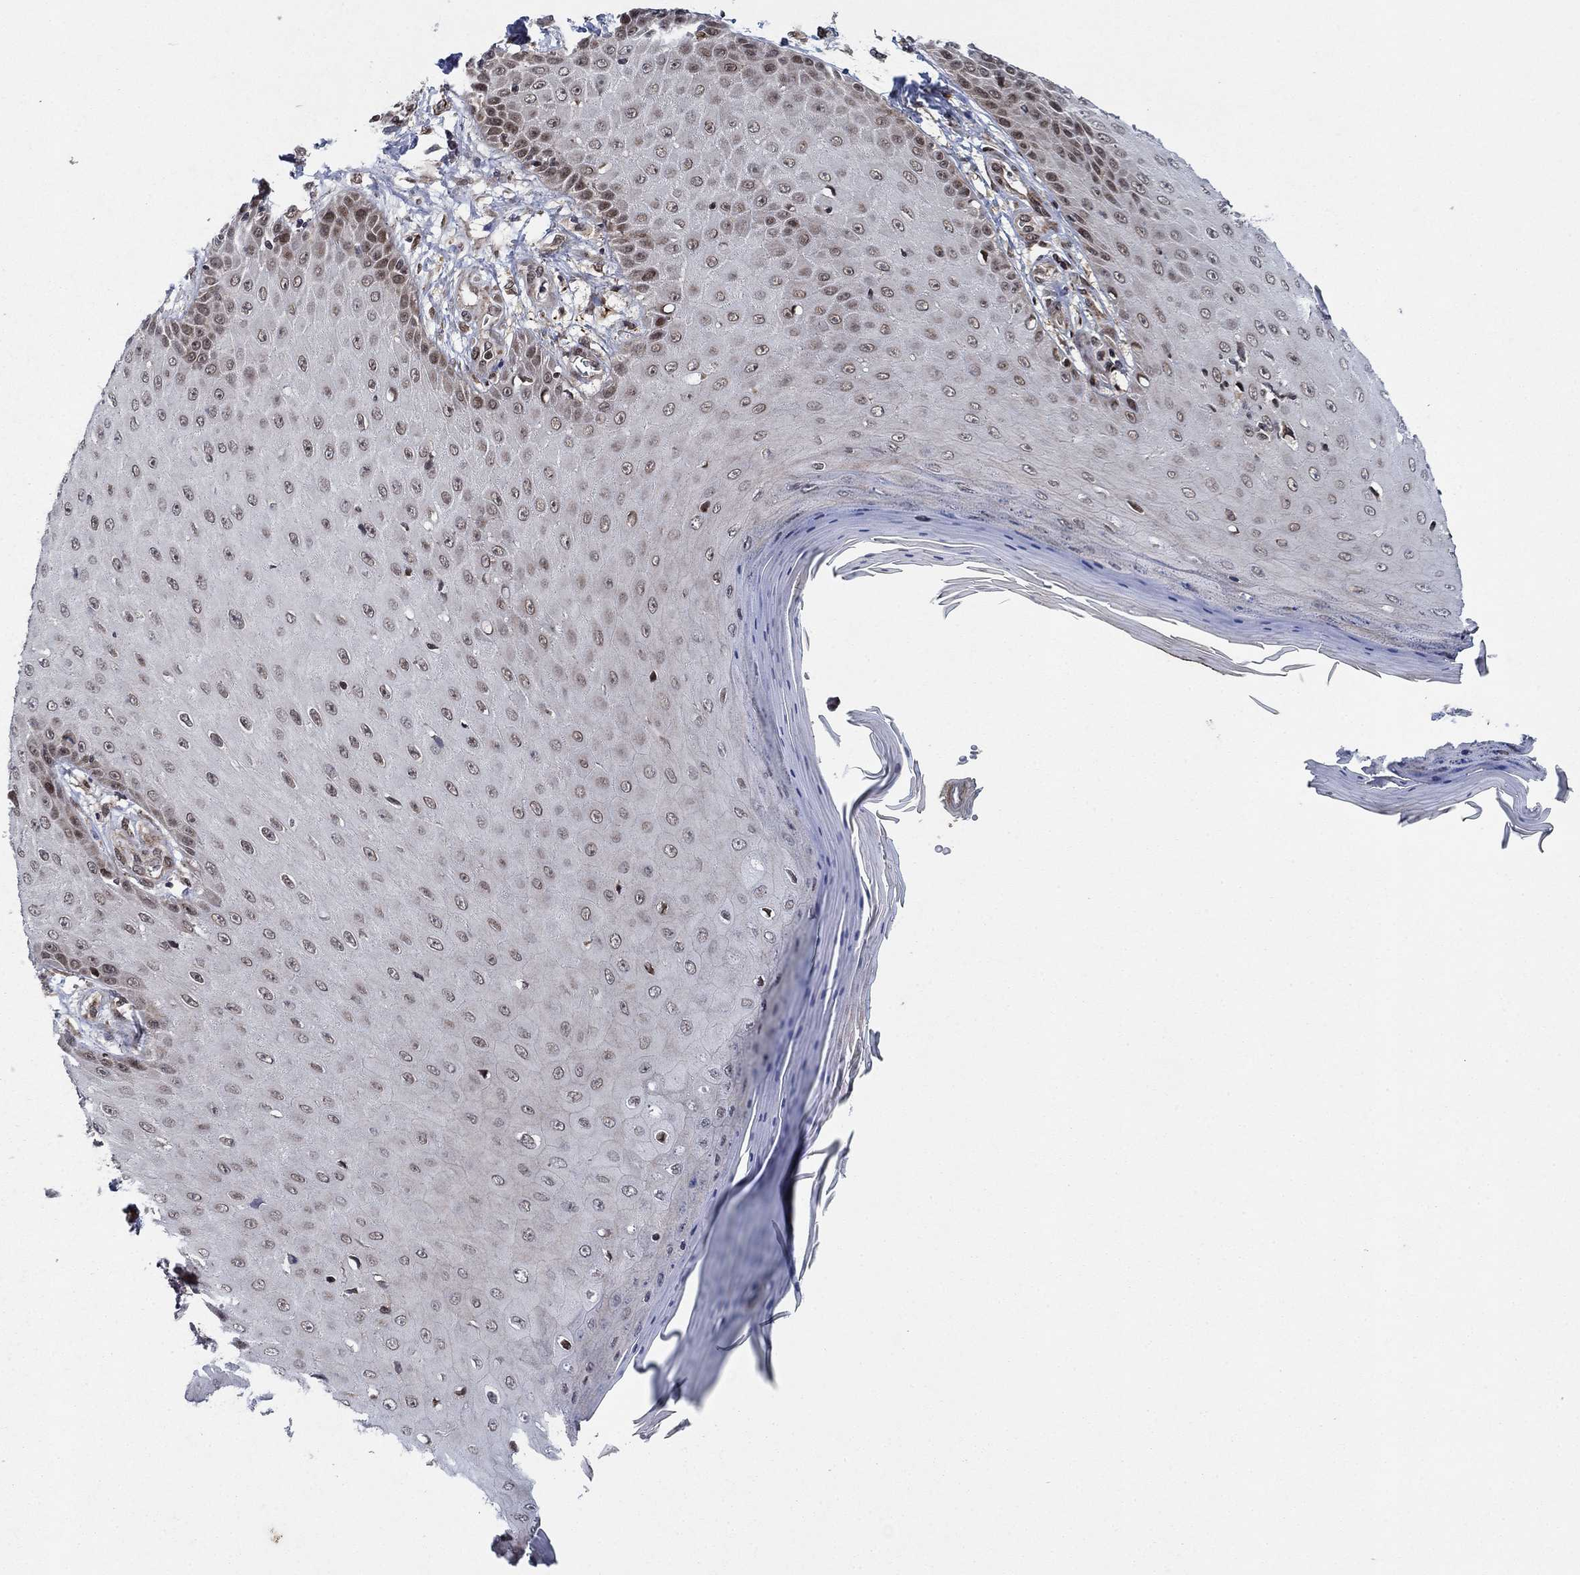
{"staining": {"intensity": "moderate", "quantity": "<25%", "location": "nuclear"}, "tissue": "skin cancer", "cell_type": "Tumor cells", "image_type": "cancer", "snomed": [{"axis": "morphology", "description": "Inflammation, NOS"}, {"axis": "morphology", "description": "Squamous cell carcinoma, NOS"}, {"axis": "topography", "description": "Skin"}], "caption": "Immunohistochemical staining of squamous cell carcinoma (skin) reveals low levels of moderate nuclear staining in approximately <25% of tumor cells. (IHC, brightfield microscopy, high magnification).", "gene": "PRICKLE4", "patient": {"sex": "male", "age": 70}}